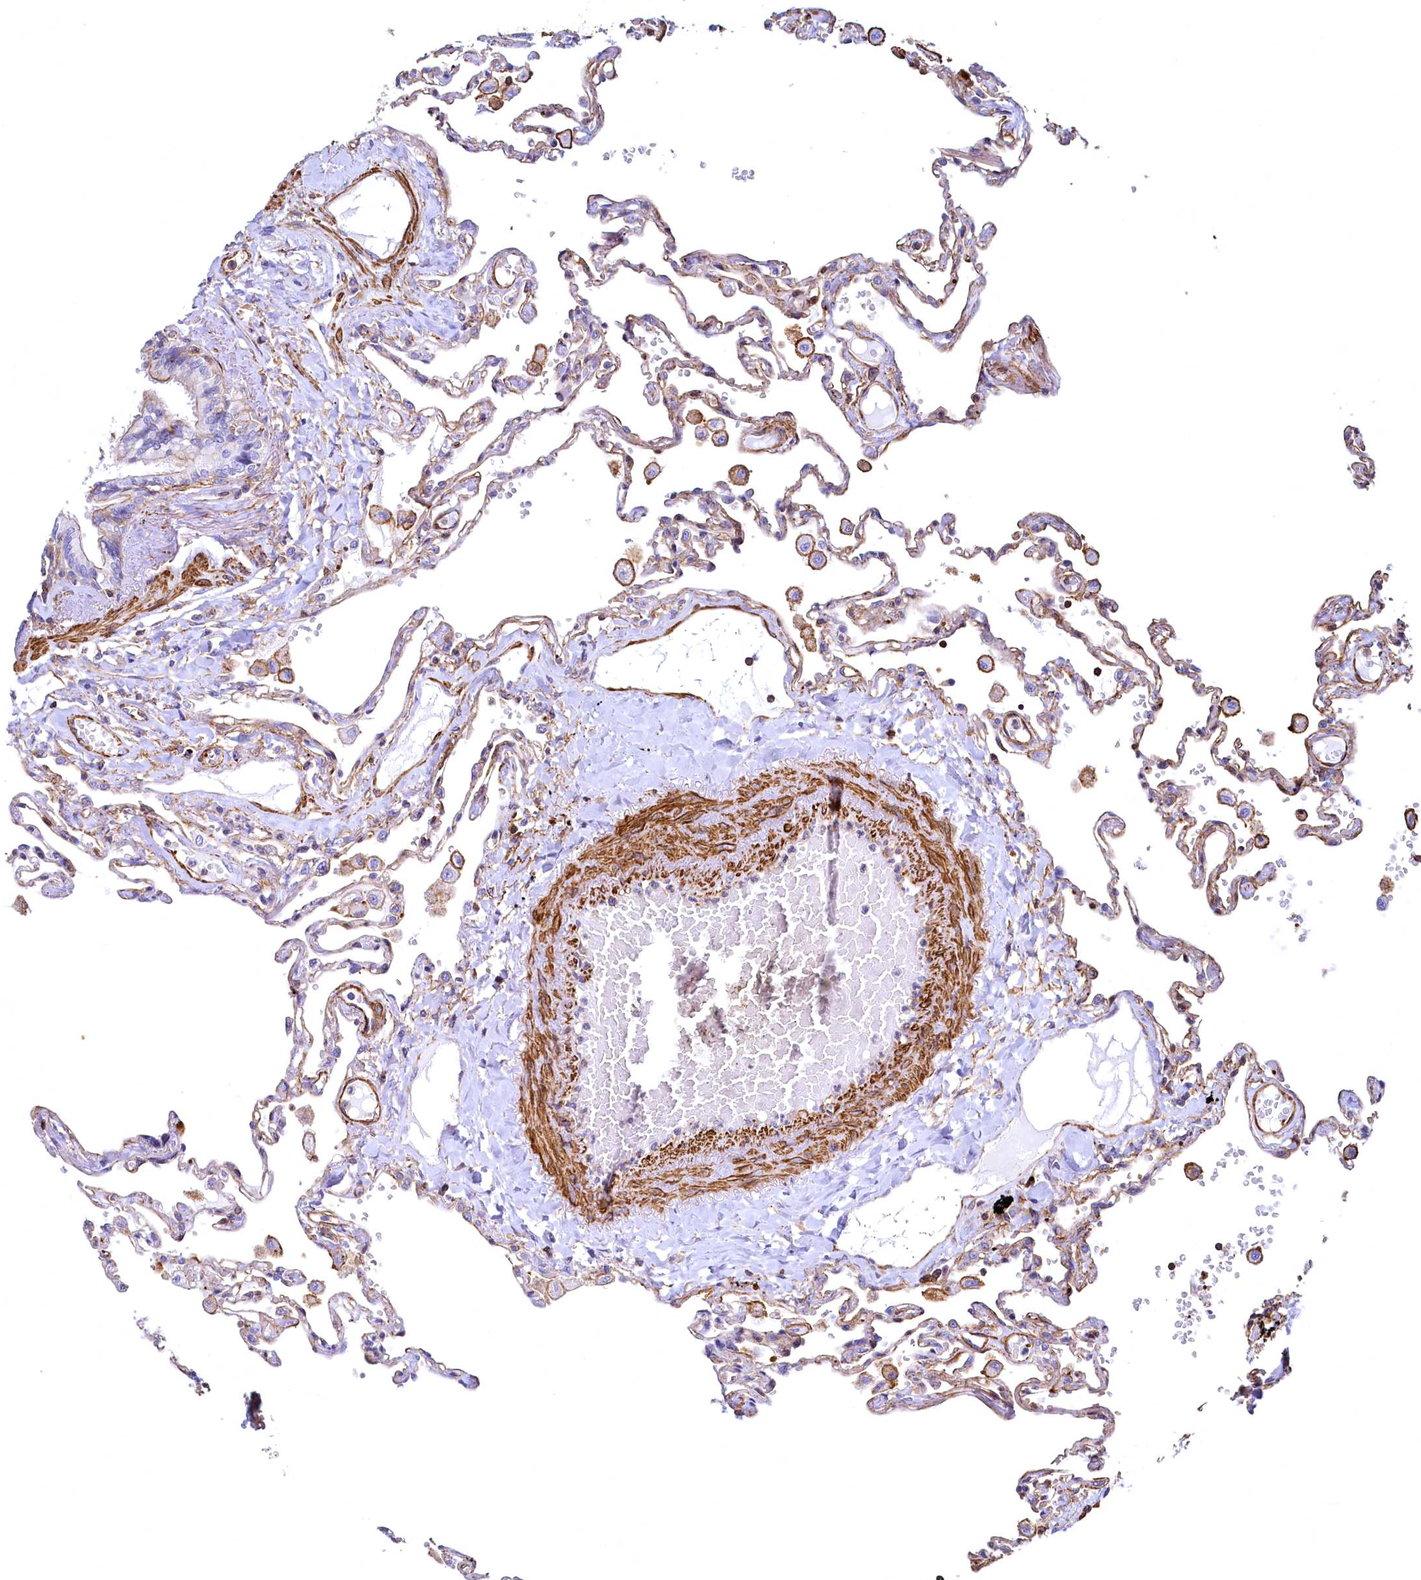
{"staining": {"intensity": "moderate", "quantity": "<25%", "location": "cytoplasmic/membranous"}, "tissue": "lung", "cell_type": "Alveolar cells", "image_type": "normal", "snomed": [{"axis": "morphology", "description": "Normal tissue, NOS"}, {"axis": "topography", "description": "Lung"}], "caption": "Immunohistochemistry (IHC) image of normal lung: human lung stained using IHC shows low levels of moderate protein expression localized specifically in the cytoplasmic/membranous of alveolar cells, appearing as a cytoplasmic/membranous brown color.", "gene": "THBS1", "patient": {"sex": "female", "age": 67}}